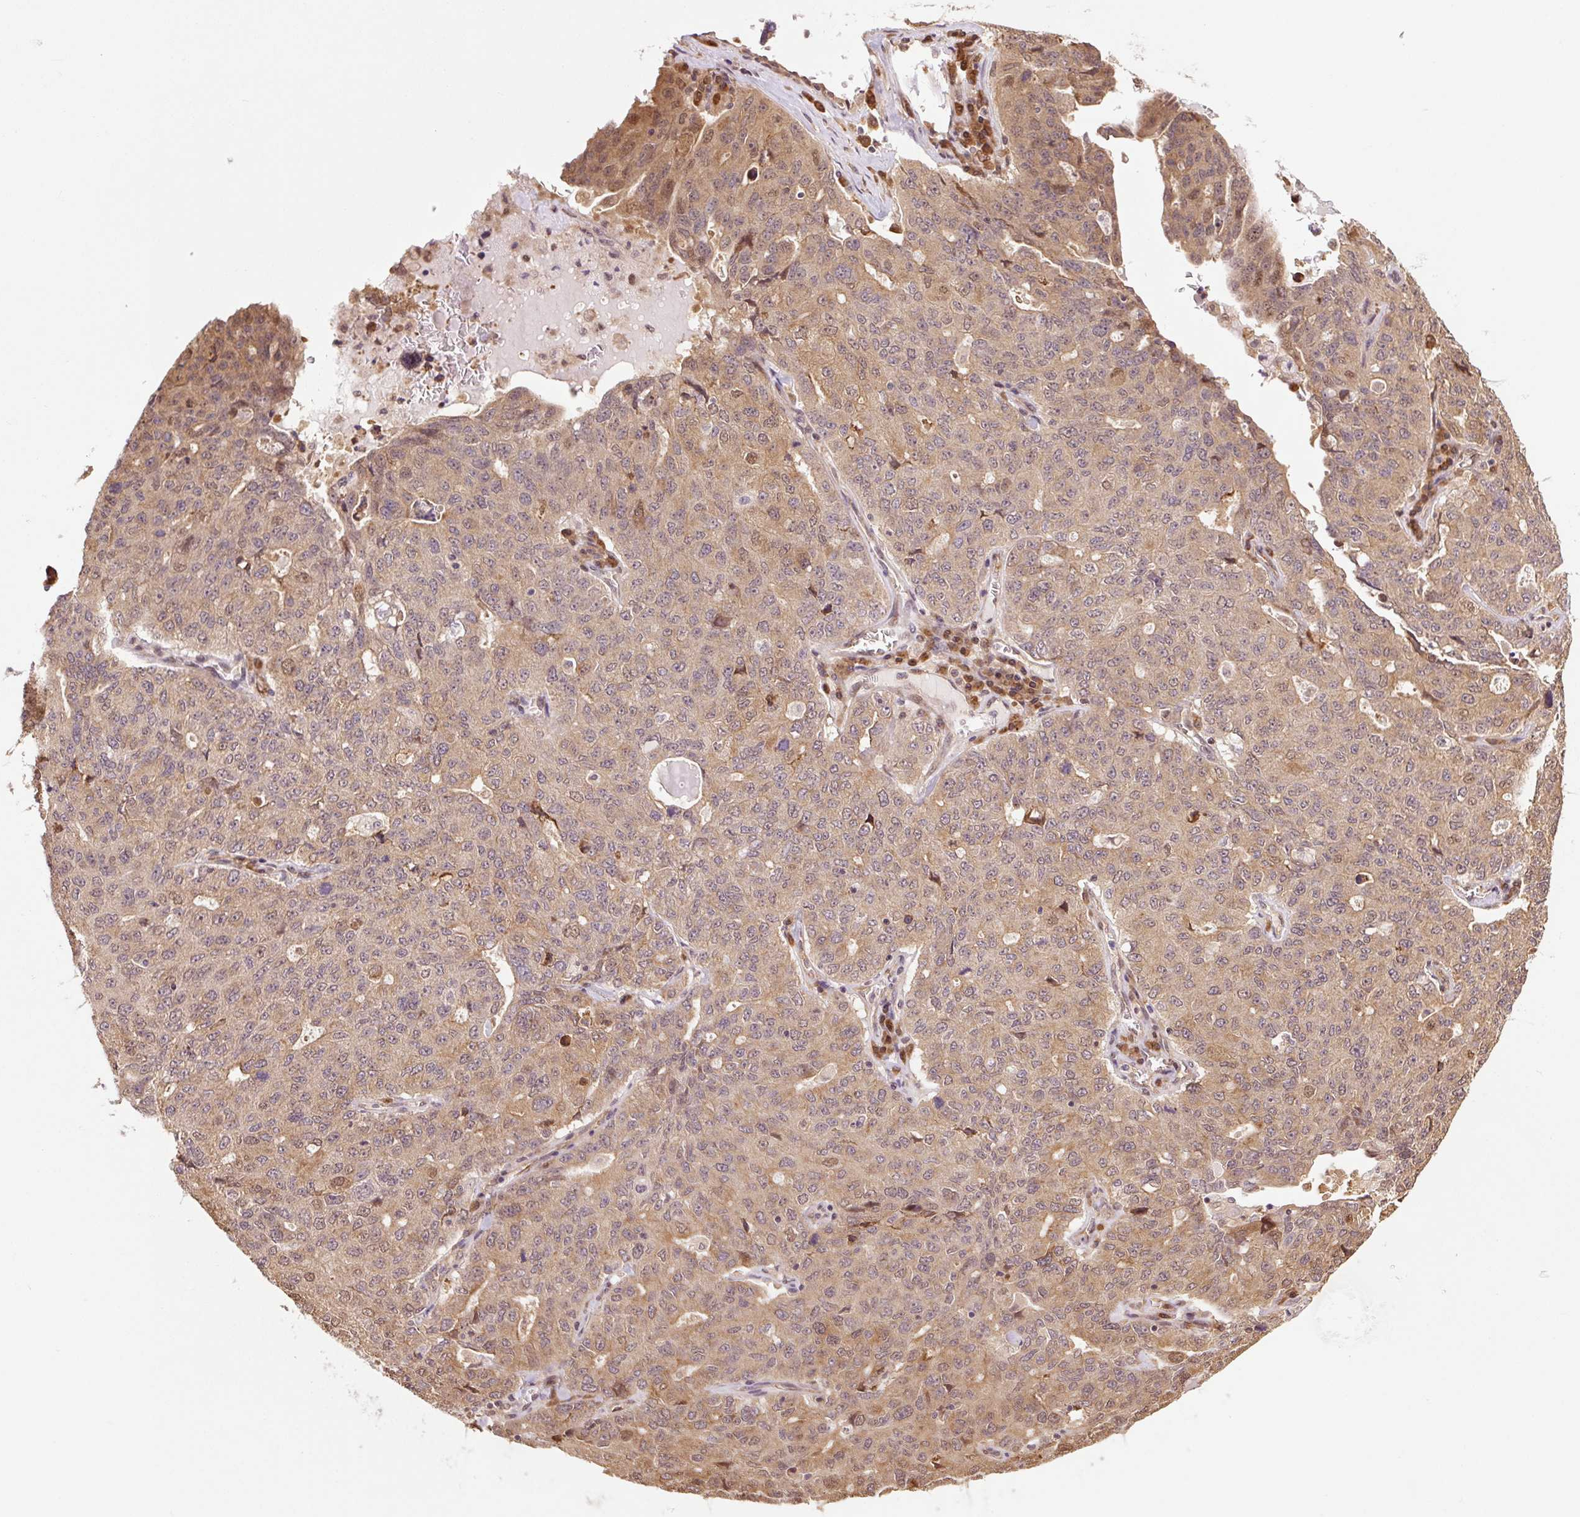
{"staining": {"intensity": "moderate", "quantity": "25%-75%", "location": "cytoplasmic/membranous"}, "tissue": "ovarian cancer", "cell_type": "Tumor cells", "image_type": "cancer", "snomed": [{"axis": "morphology", "description": "Carcinoma, endometroid"}, {"axis": "topography", "description": "Ovary"}], "caption": "Endometroid carcinoma (ovarian) stained for a protein reveals moderate cytoplasmic/membranous positivity in tumor cells. (Brightfield microscopy of DAB IHC at high magnification).", "gene": "TPT1", "patient": {"sex": "female", "age": 62}}